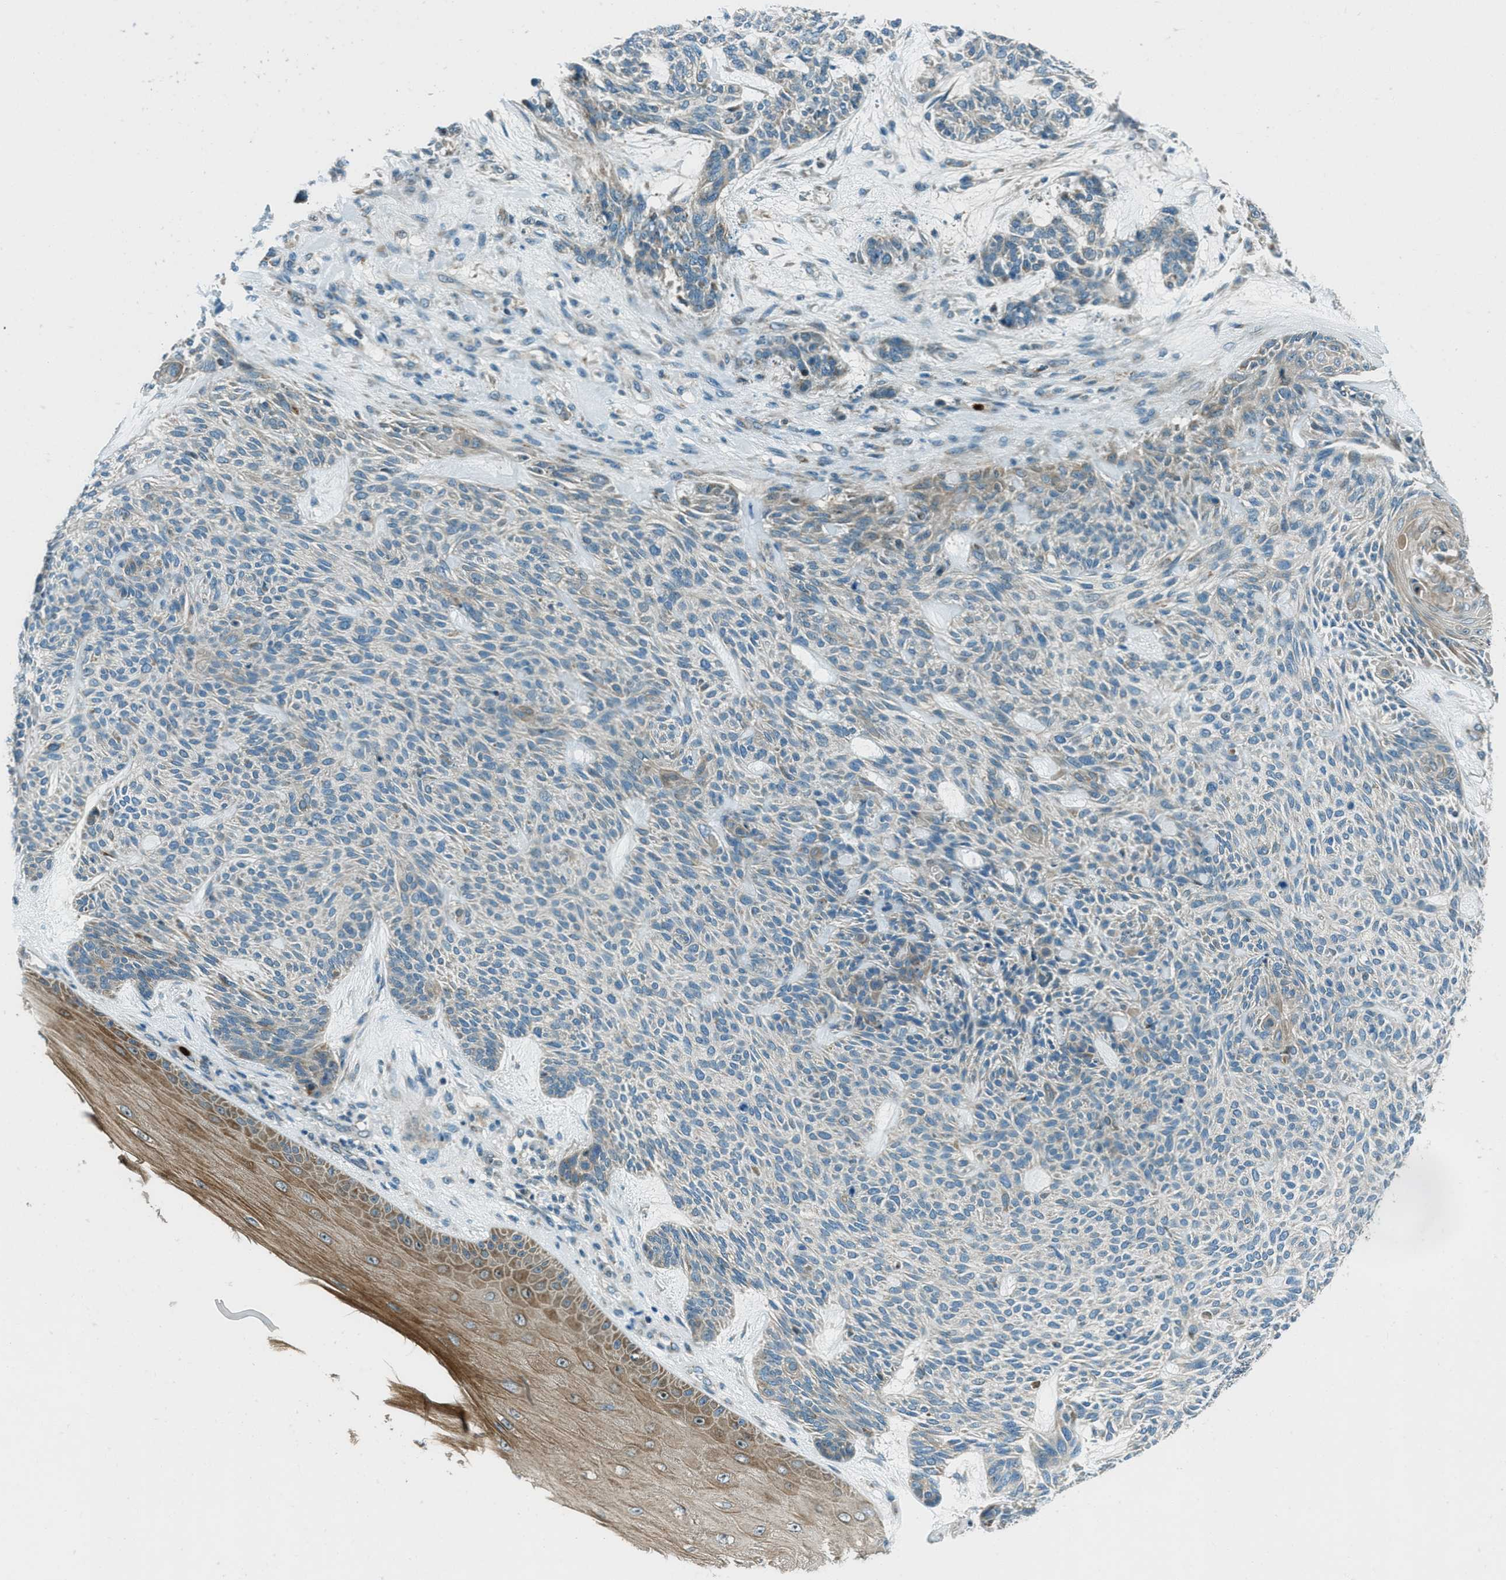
{"staining": {"intensity": "moderate", "quantity": "<25%", "location": "cytoplasmic/membranous"}, "tissue": "skin cancer", "cell_type": "Tumor cells", "image_type": "cancer", "snomed": [{"axis": "morphology", "description": "Basal cell carcinoma"}, {"axis": "topography", "description": "Skin"}], "caption": "Basal cell carcinoma (skin) stained for a protein (brown) demonstrates moderate cytoplasmic/membranous positive expression in approximately <25% of tumor cells.", "gene": "FAR1", "patient": {"sex": "male", "age": 55}}